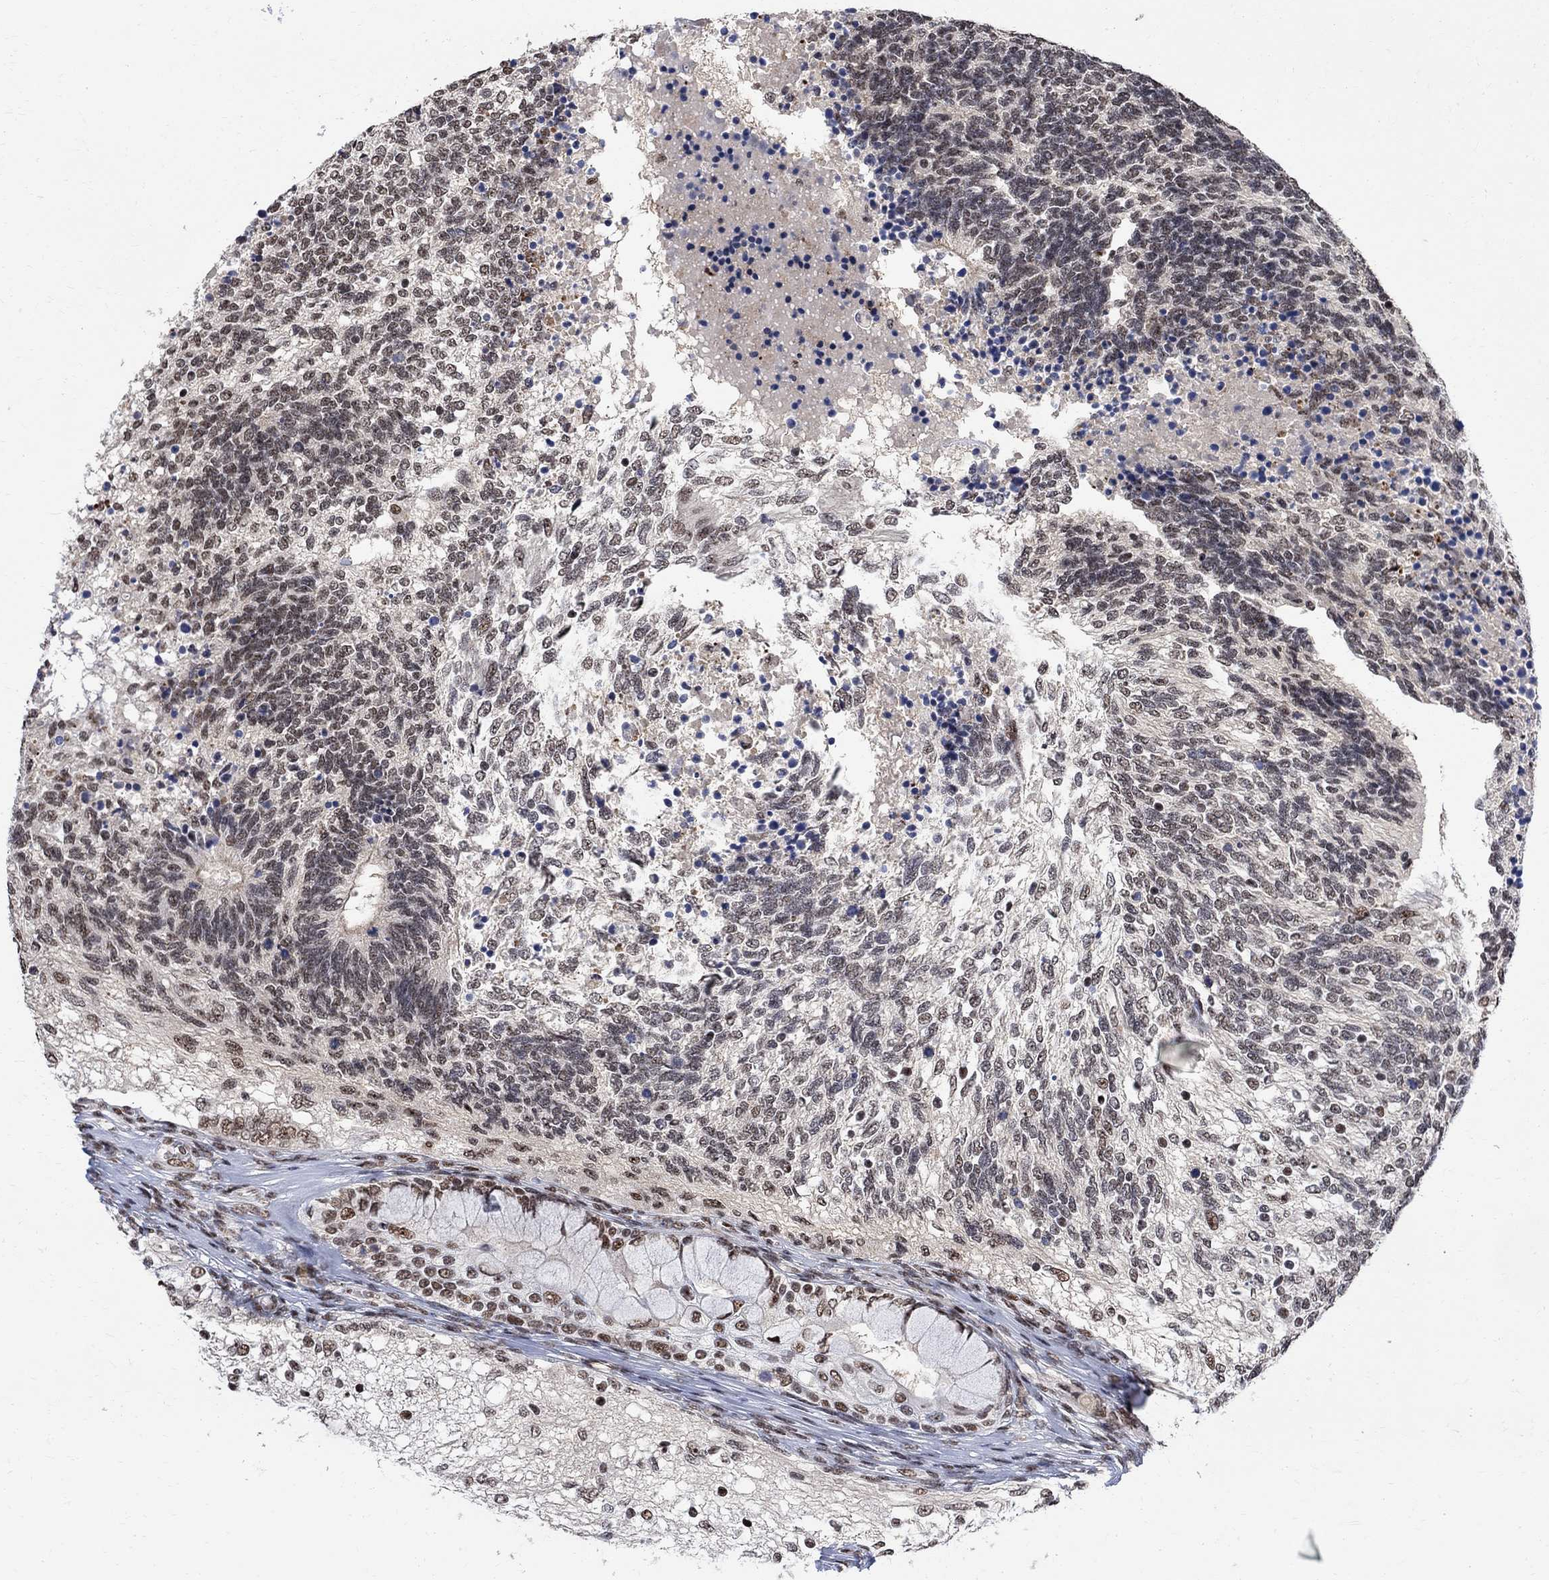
{"staining": {"intensity": "moderate", "quantity": "<25%", "location": "nuclear"}, "tissue": "testis cancer", "cell_type": "Tumor cells", "image_type": "cancer", "snomed": [{"axis": "morphology", "description": "Seminoma, NOS"}, {"axis": "morphology", "description": "Carcinoma, Embryonal, NOS"}, {"axis": "topography", "description": "Testis"}], "caption": "Human embryonal carcinoma (testis) stained with a protein marker shows moderate staining in tumor cells.", "gene": "E4F1", "patient": {"sex": "male", "age": 41}}